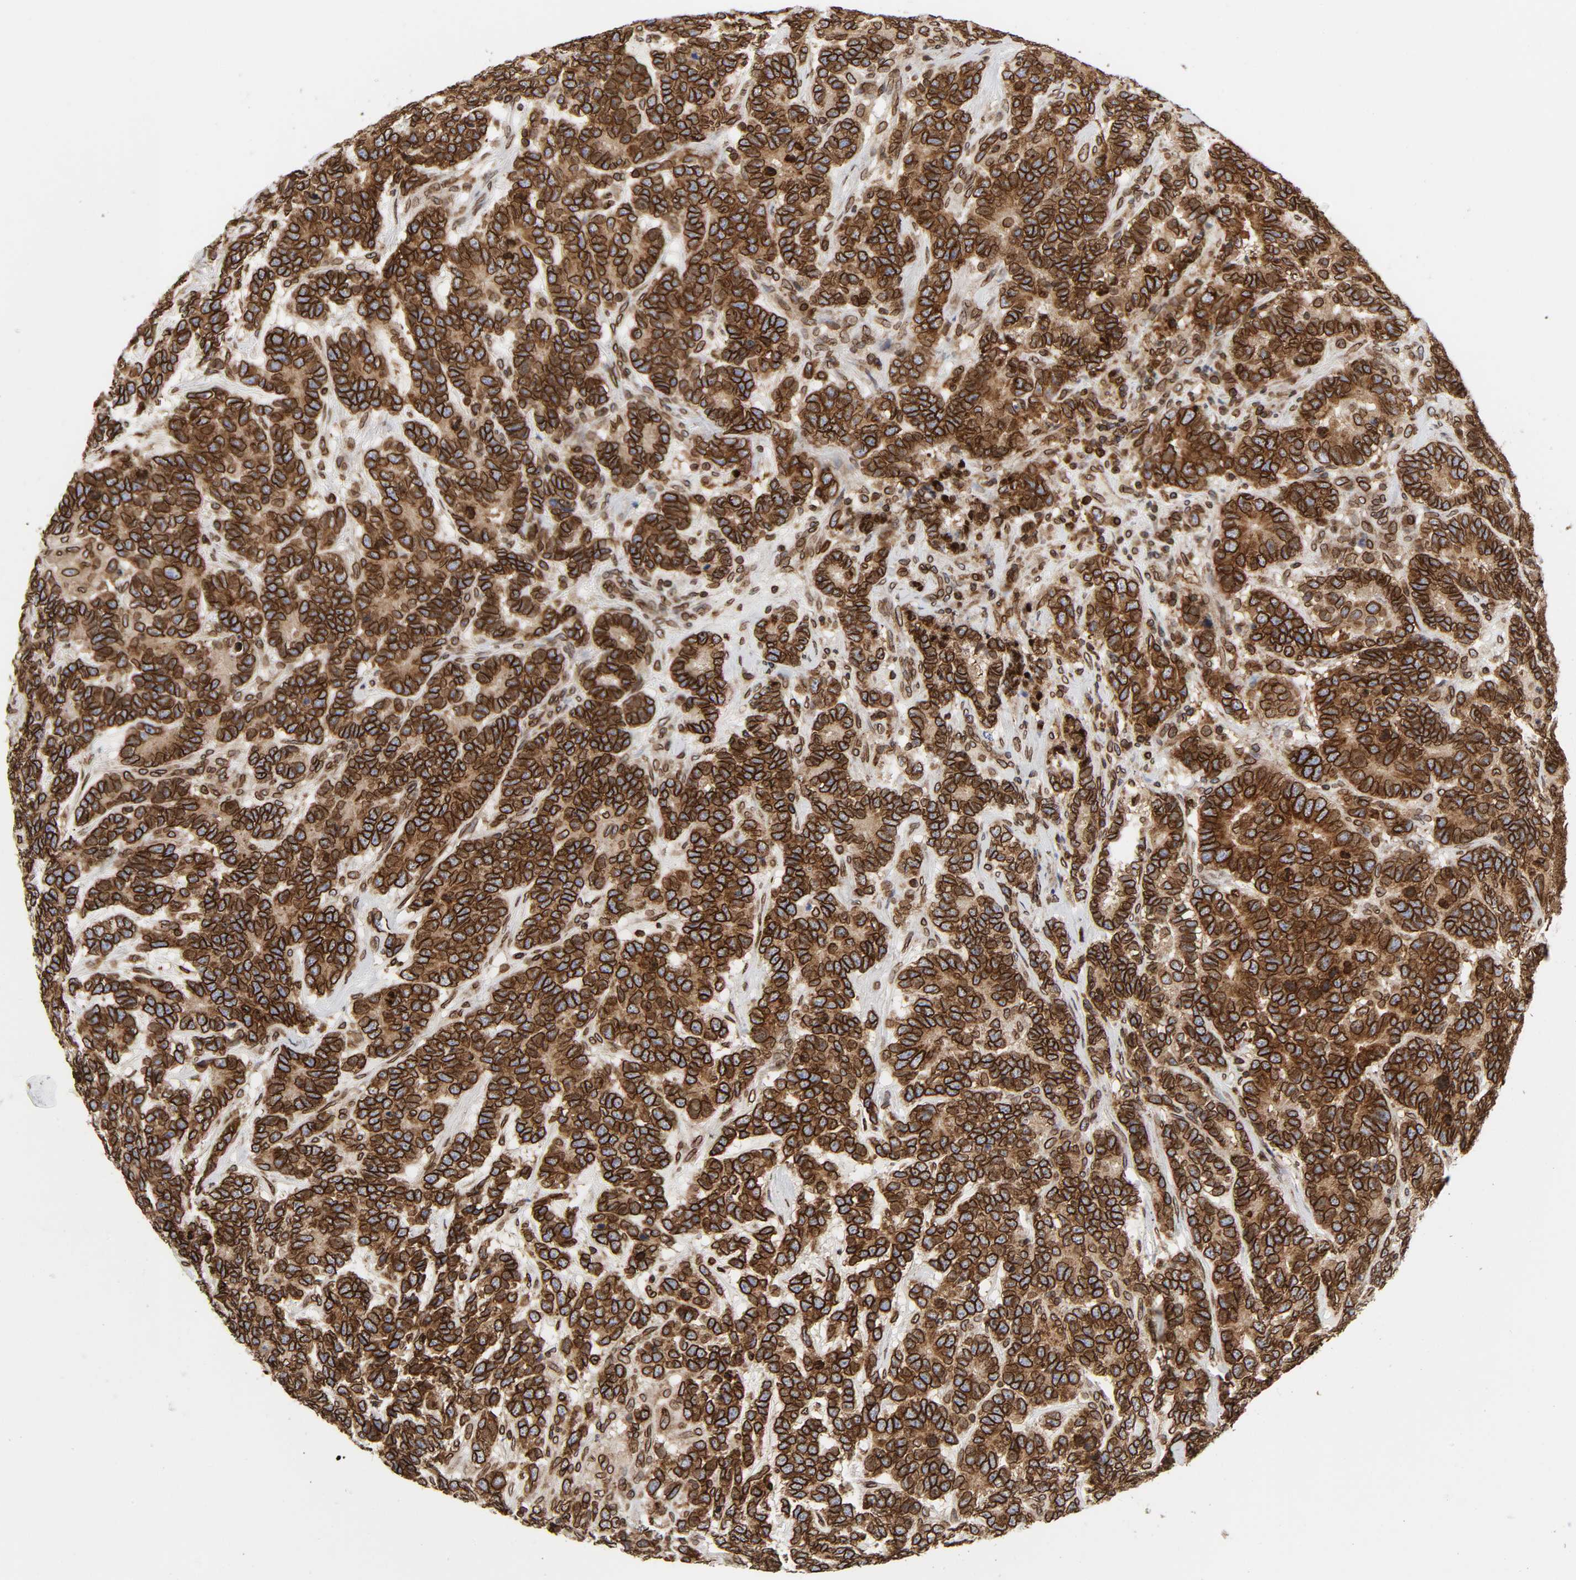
{"staining": {"intensity": "strong", "quantity": ">75%", "location": "cytoplasmic/membranous,nuclear"}, "tissue": "testis cancer", "cell_type": "Tumor cells", "image_type": "cancer", "snomed": [{"axis": "morphology", "description": "Carcinoma, Embryonal, NOS"}, {"axis": "topography", "description": "Testis"}], "caption": "DAB immunohistochemical staining of testis cancer displays strong cytoplasmic/membranous and nuclear protein expression in about >75% of tumor cells. (Brightfield microscopy of DAB IHC at high magnification).", "gene": "RANGAP1", "patient": {"sex": "male", "age": 26}}